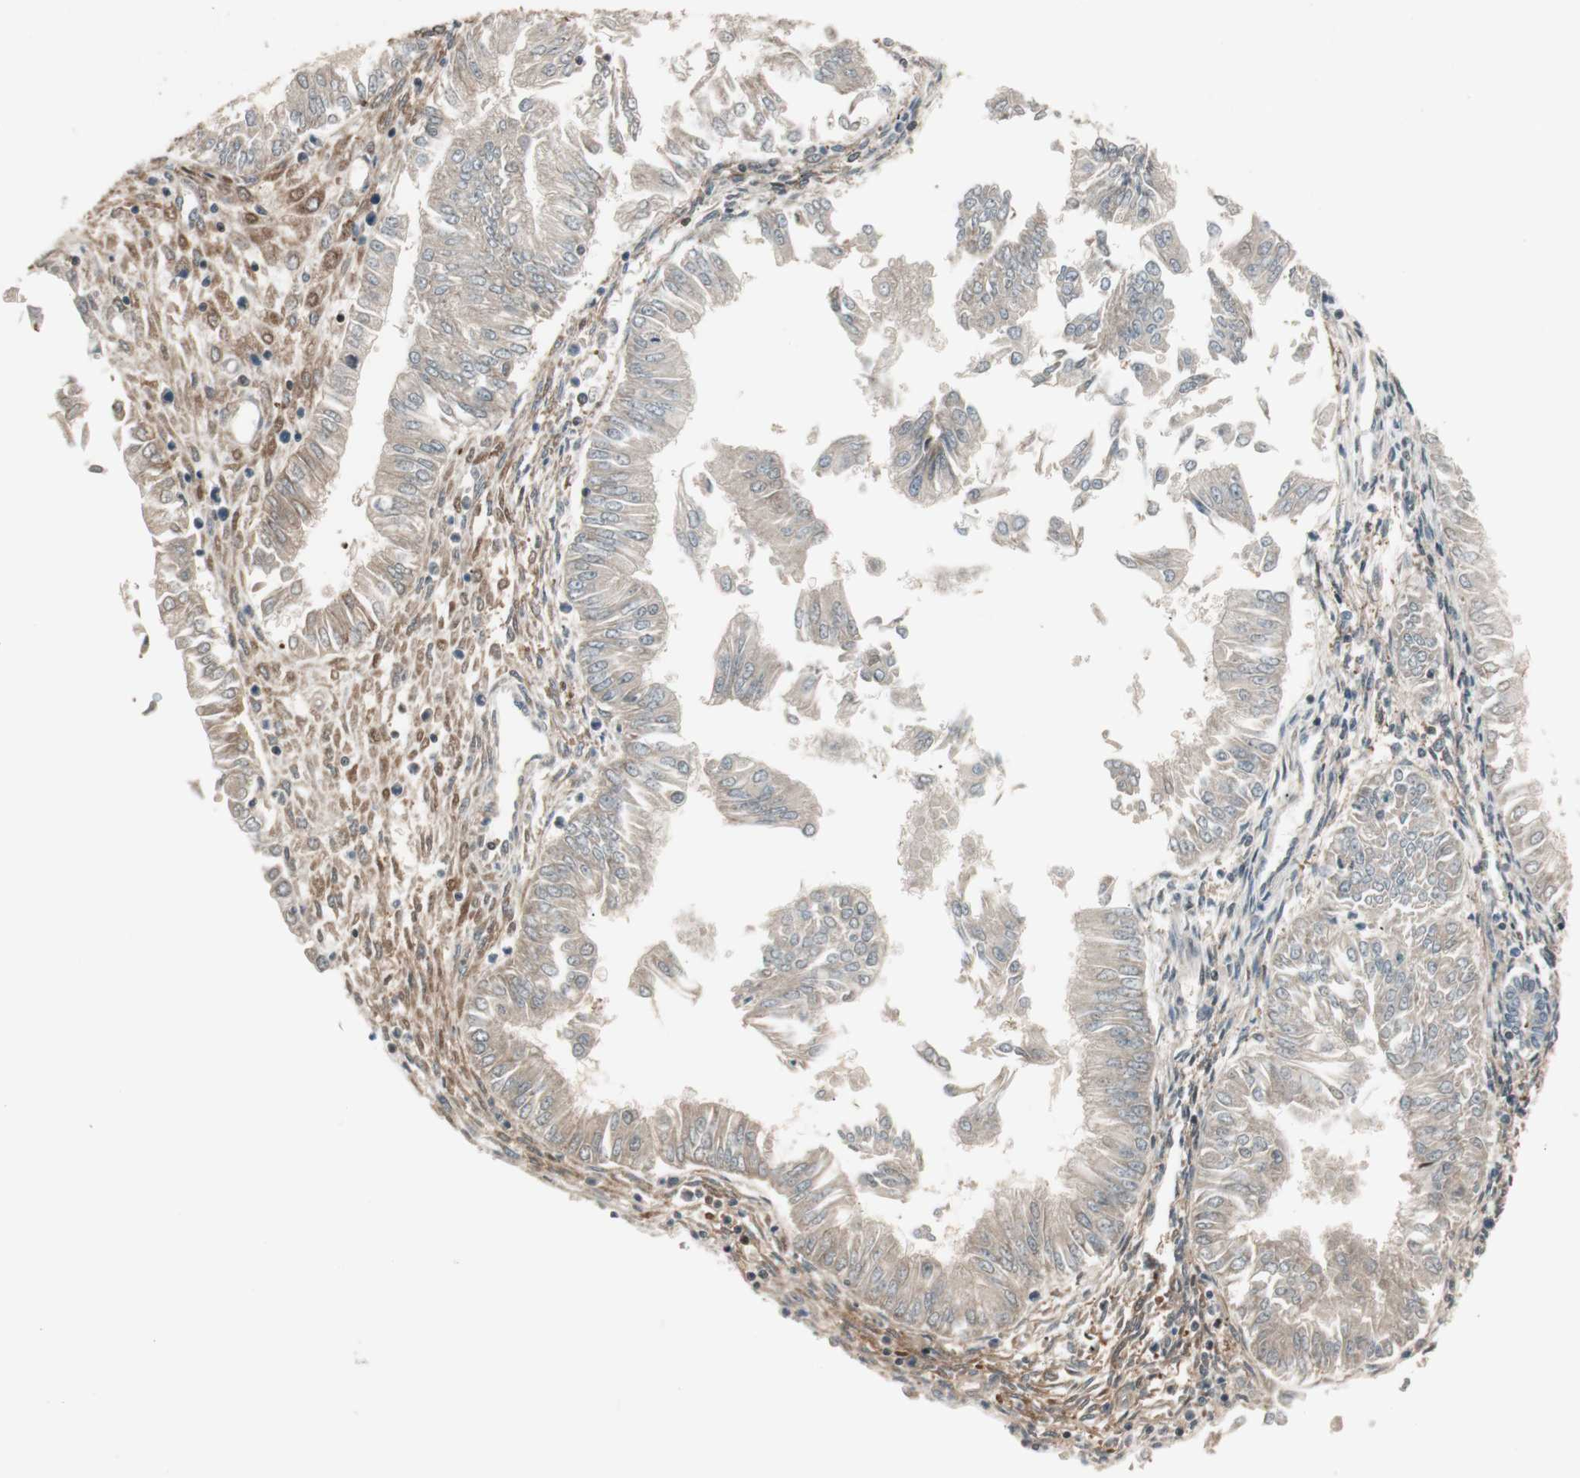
{"staining": {"intensity": "moderate", "quantity": ">75%", "location": "cytoplasmic/membranous"}, "tissue": "endometrial cancer", "cell_type": "Tumor cells", "image_type": "cancer", "snomed": [{"axis": "morphology", "description": "Adenocarcinoma, NOS"}, {"axis": "topography", "description": "Endometrium"}], "caption": "A high-resolution micrograph shows immunohistochemistry staining of adenocarcinoma (endometrial), which demonstrates moderate cytoplasmic/membranous staining in approximately >75% of tumor cells.", "gene": "BIN1", "patient": {"sex": "female", "age": 53}}